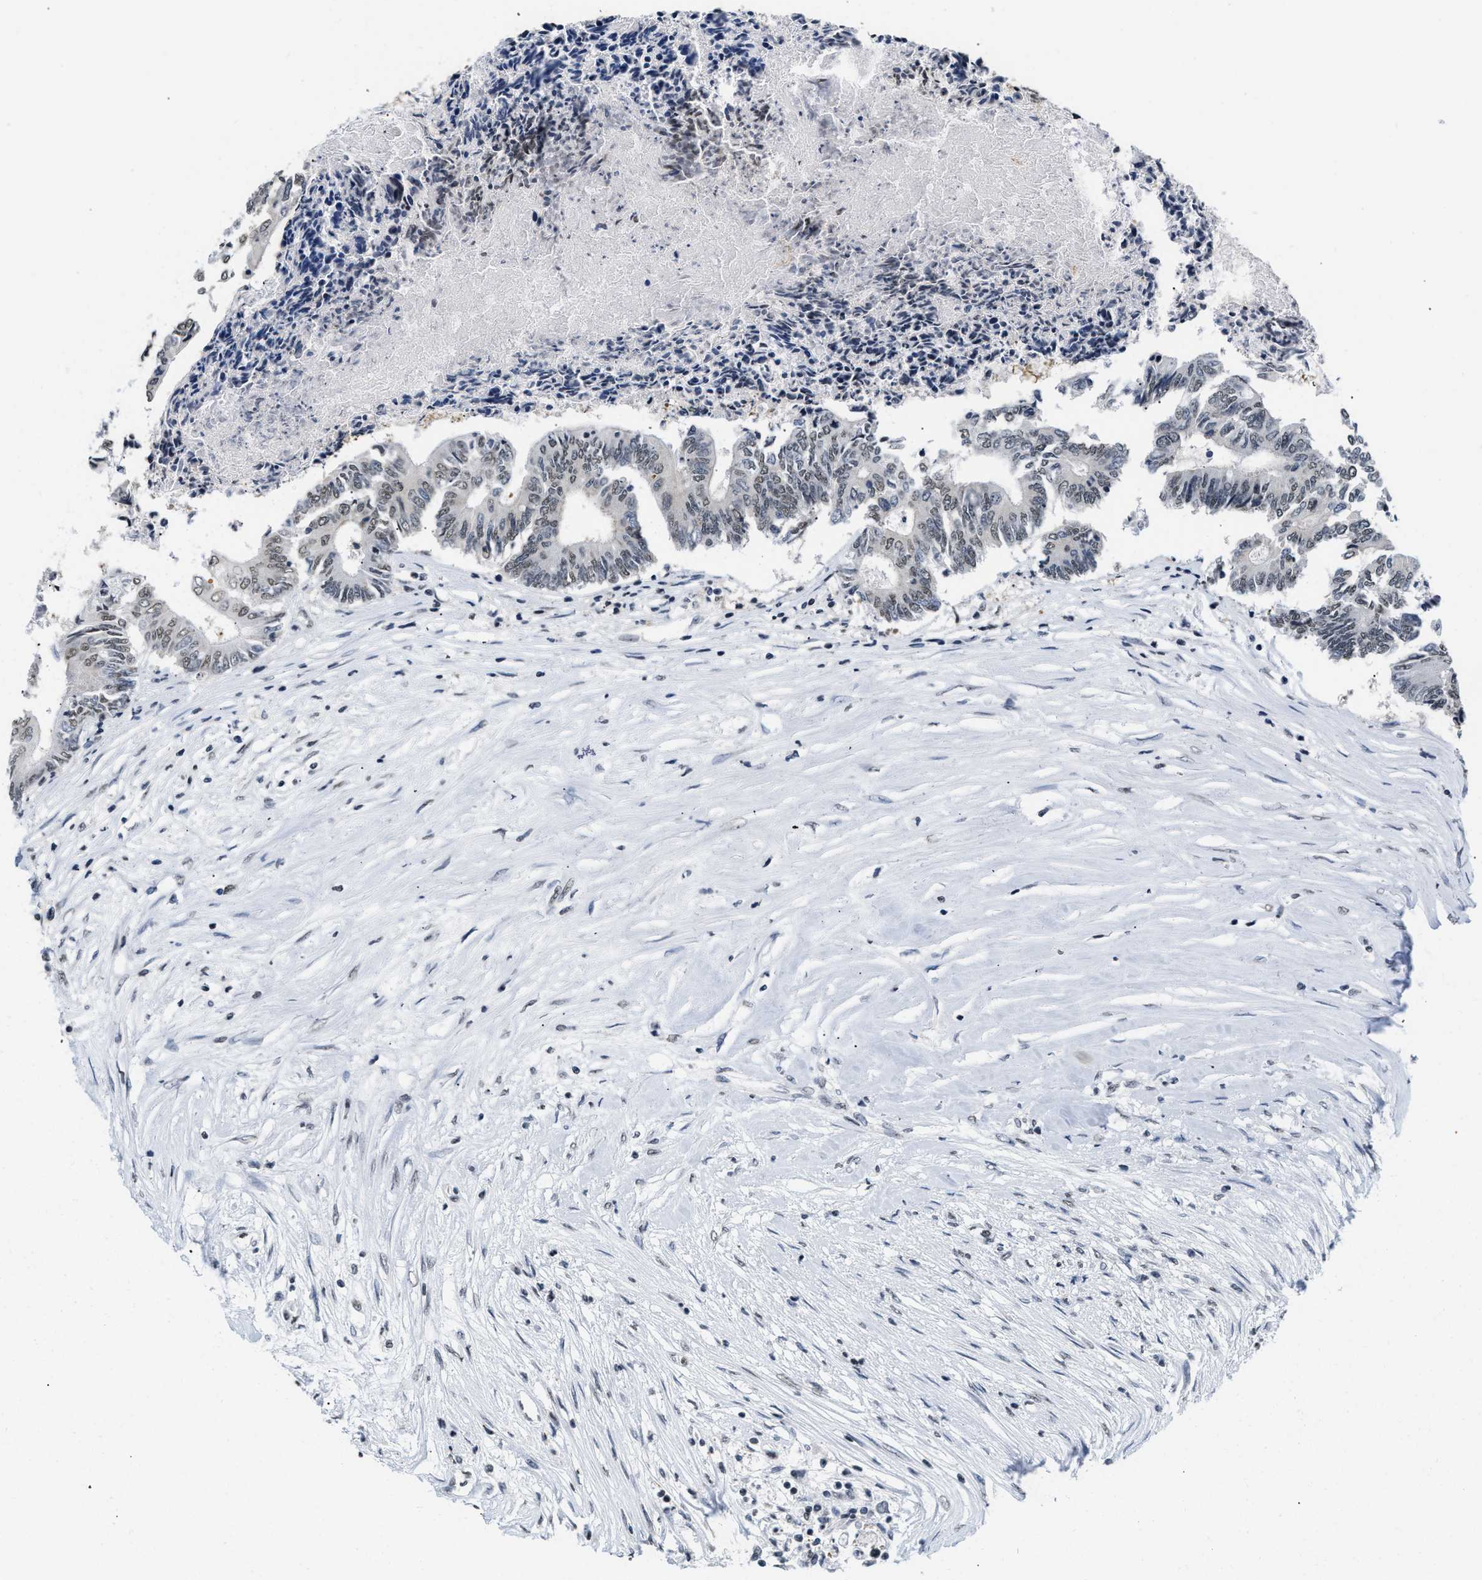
{"staining": {"intensity": "weak", "quantity": "25%-75%", "location": "nuclear"}, "tissue": "colorectal cancer", "cell_type": "Tumor cells", "image_type": "cancer", "snomed": [{"axis": "morphology", "description": "Adenocarcinoma, NOS"}, {"axis": "topography", "description": "Rectum"}], "caption": "Adenocarcinoma (colorectal) stained with DAB immunohistochemistry reveals low levels of weak nuclear expression in approximately 25%-75% of tumor cells. (DAB = brown stain, brightfield microscopy at high magnification).", "gene": "RAF1", "patient": {"sex": "male", "age": 63}}